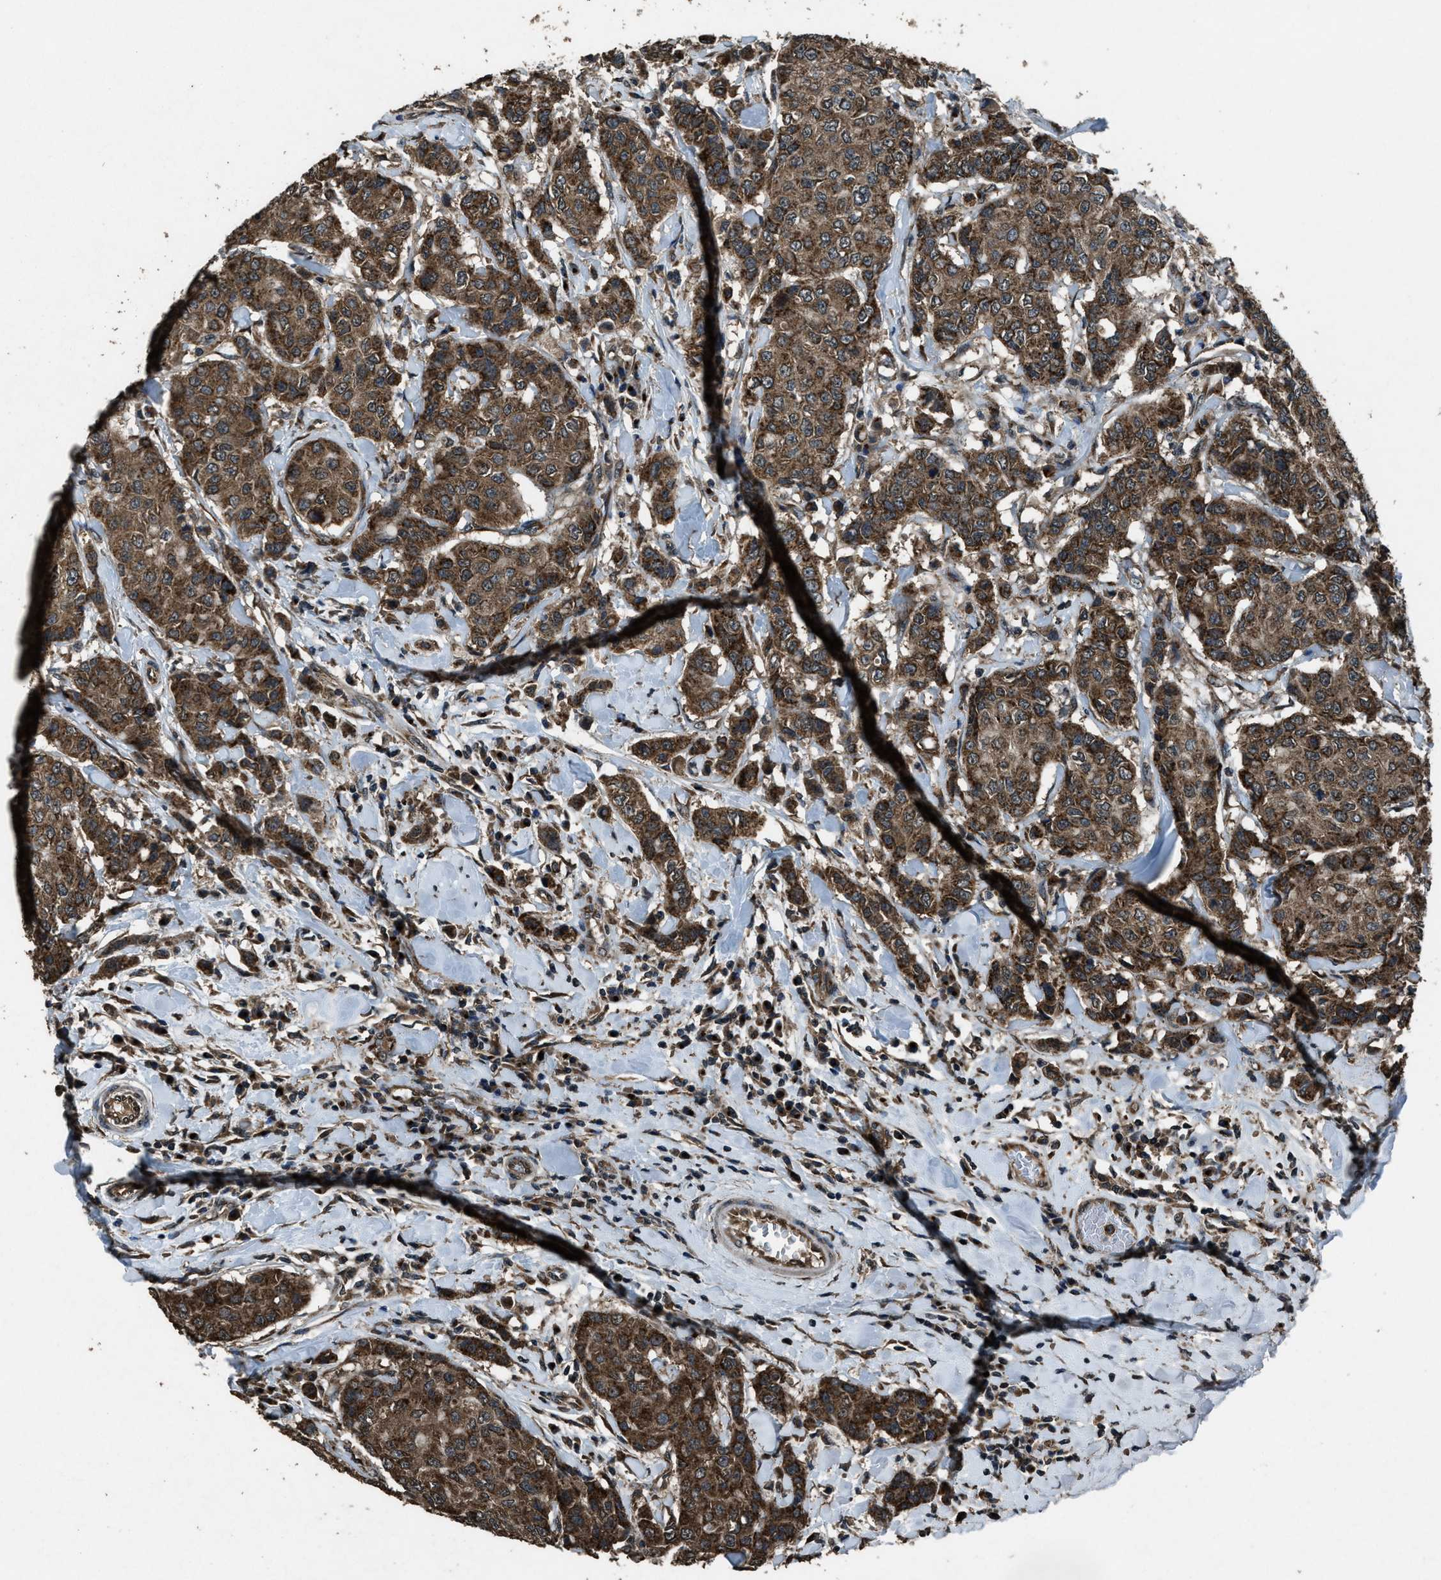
{"staining": {"intensity": "strong", "quantity": ">75%", "location": "cytoplasmic/membranous"}, "tissue": "breast cancer", "cell_type": "Tumor cells", "image_type": "cancer", "snomed": [{"axis": "morphology", "description": "Duct carcinoma"}, {"axis": "topography", "description": "Breast"}], "caption": "Breast cancer (infiltrating ductal carcinoma) was stained to show a protein in brown. There is high levels of strong cytoplasmic/membranous expression in about >75% of tumor cells.", "gene": "SLC38A10", "patient": {"sex": "female", "age": 27}}